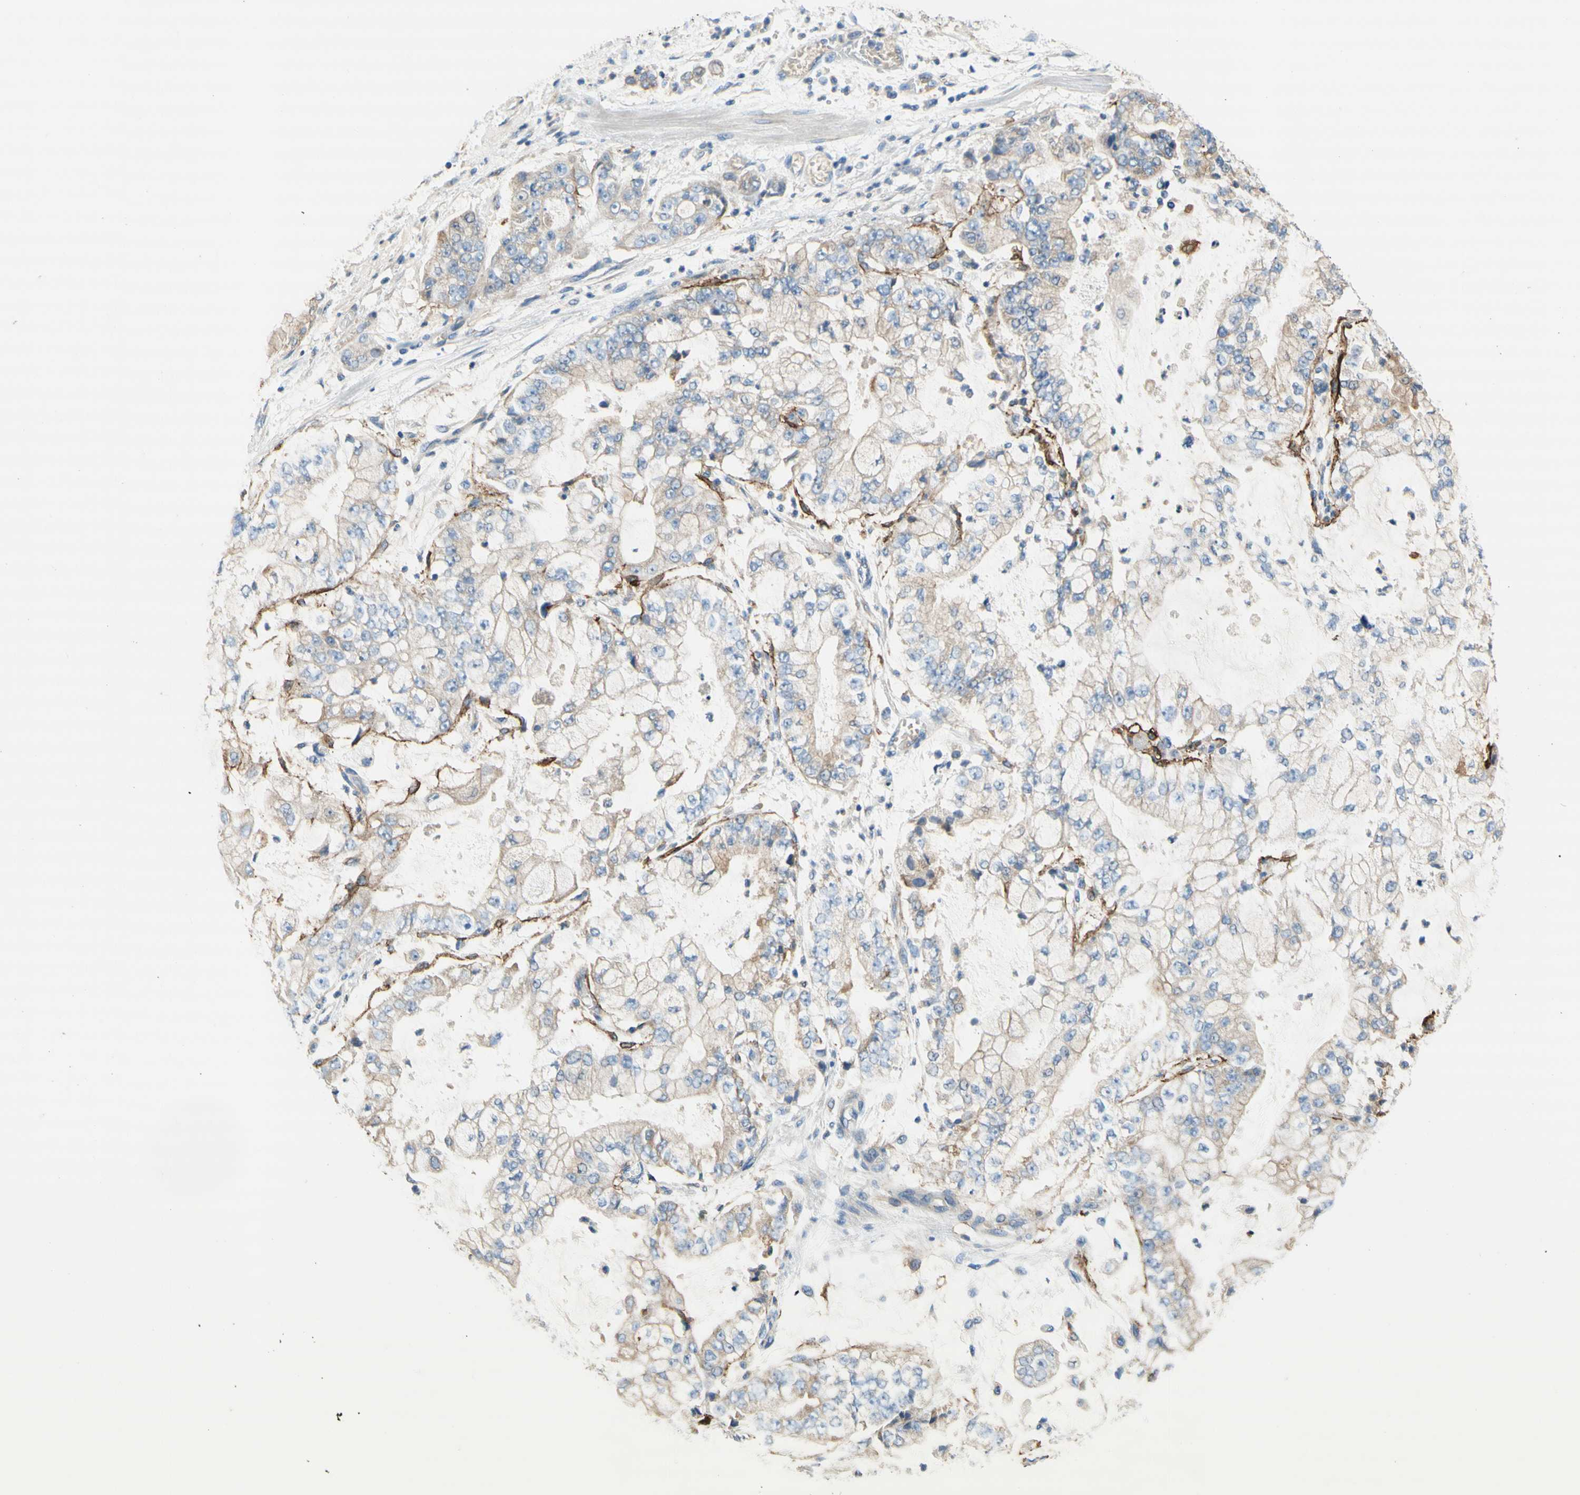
{"staining": {"intensity": "weak", "quantity": ">75%", "location": "cytoplasmic/membranous"}, "tissue": "stomach cancer", "cell_type": "Tumor cells", "image_type": "cancer", "snomed": [{"axis": "morphology", "description": "Adenocarcinoma, NOS"}, {"axis": "topography", "description": "Stomach"}], "caption": "Brown immunohistochemical staining in human stomach cancer (adenocarcinoma) exhibits weak cytoplasmic/membranous positivity in about >75% of tumor cells.", "gene": "F3", "patient": {"sex": "male", "age": 76}}